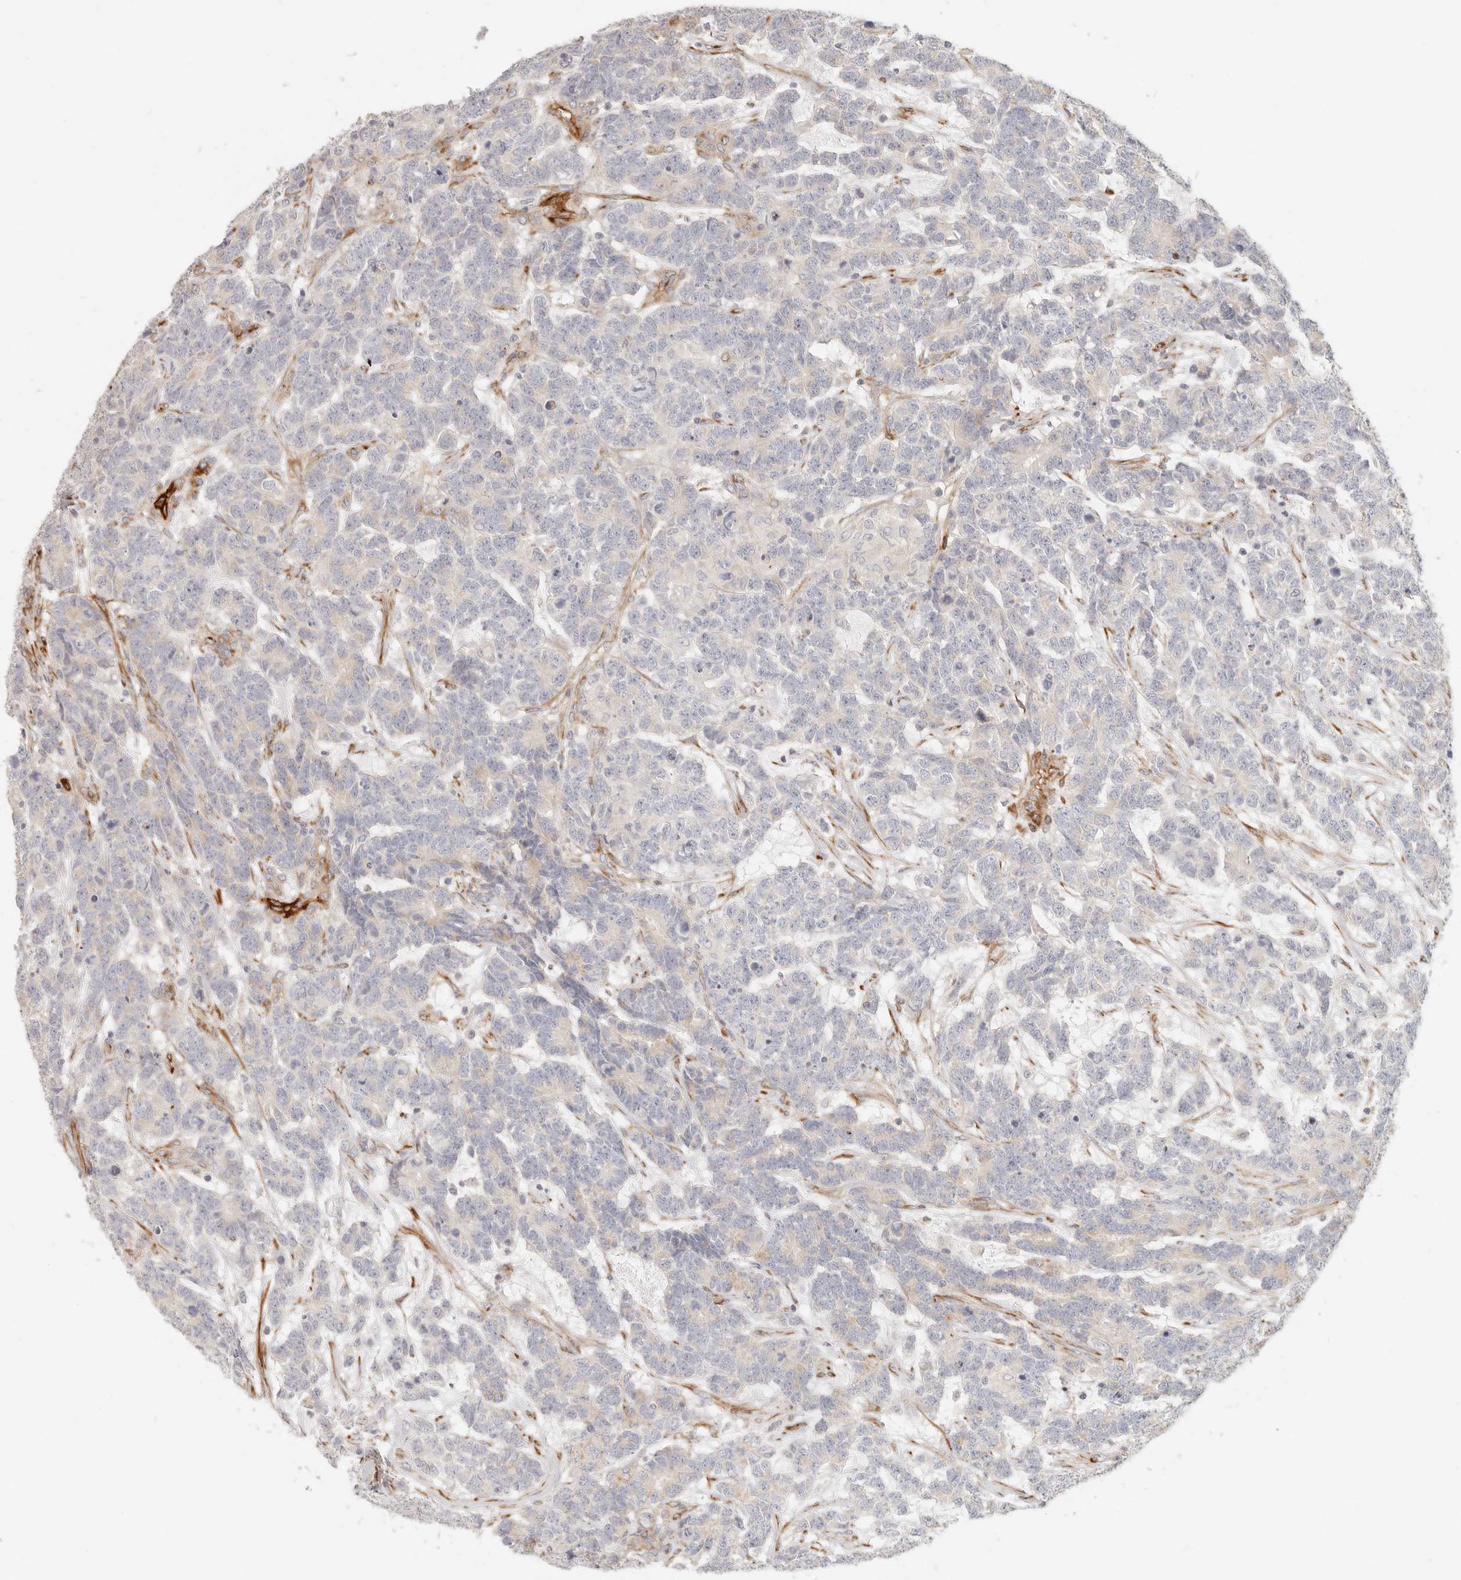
{"staining": {"intensity": "weak", "quantity": "25%-75%", "location": "cytoplasmic/membranous"}, "tissue": "testis cancer", "cell_type": "Tumor cells", "image_type": "cancer", "snomed": [{"axis": "morphology", "description": "Carcinoma, Embryonal, NOS"}, {"axis": "topography", "description": "Testis"}], "caption": "High-magnification brightfield microscopy of testis cancer (embryonal carcinoma) stained with DAB (brown) and counterstained with hematoxylin (blue). tumor cells exhibit weak cytoplasmic/membranous expression is identified in approximately25%-75% of cells.", "gene": "SASS6", "patient": {"sex": "male", "age": 26}}